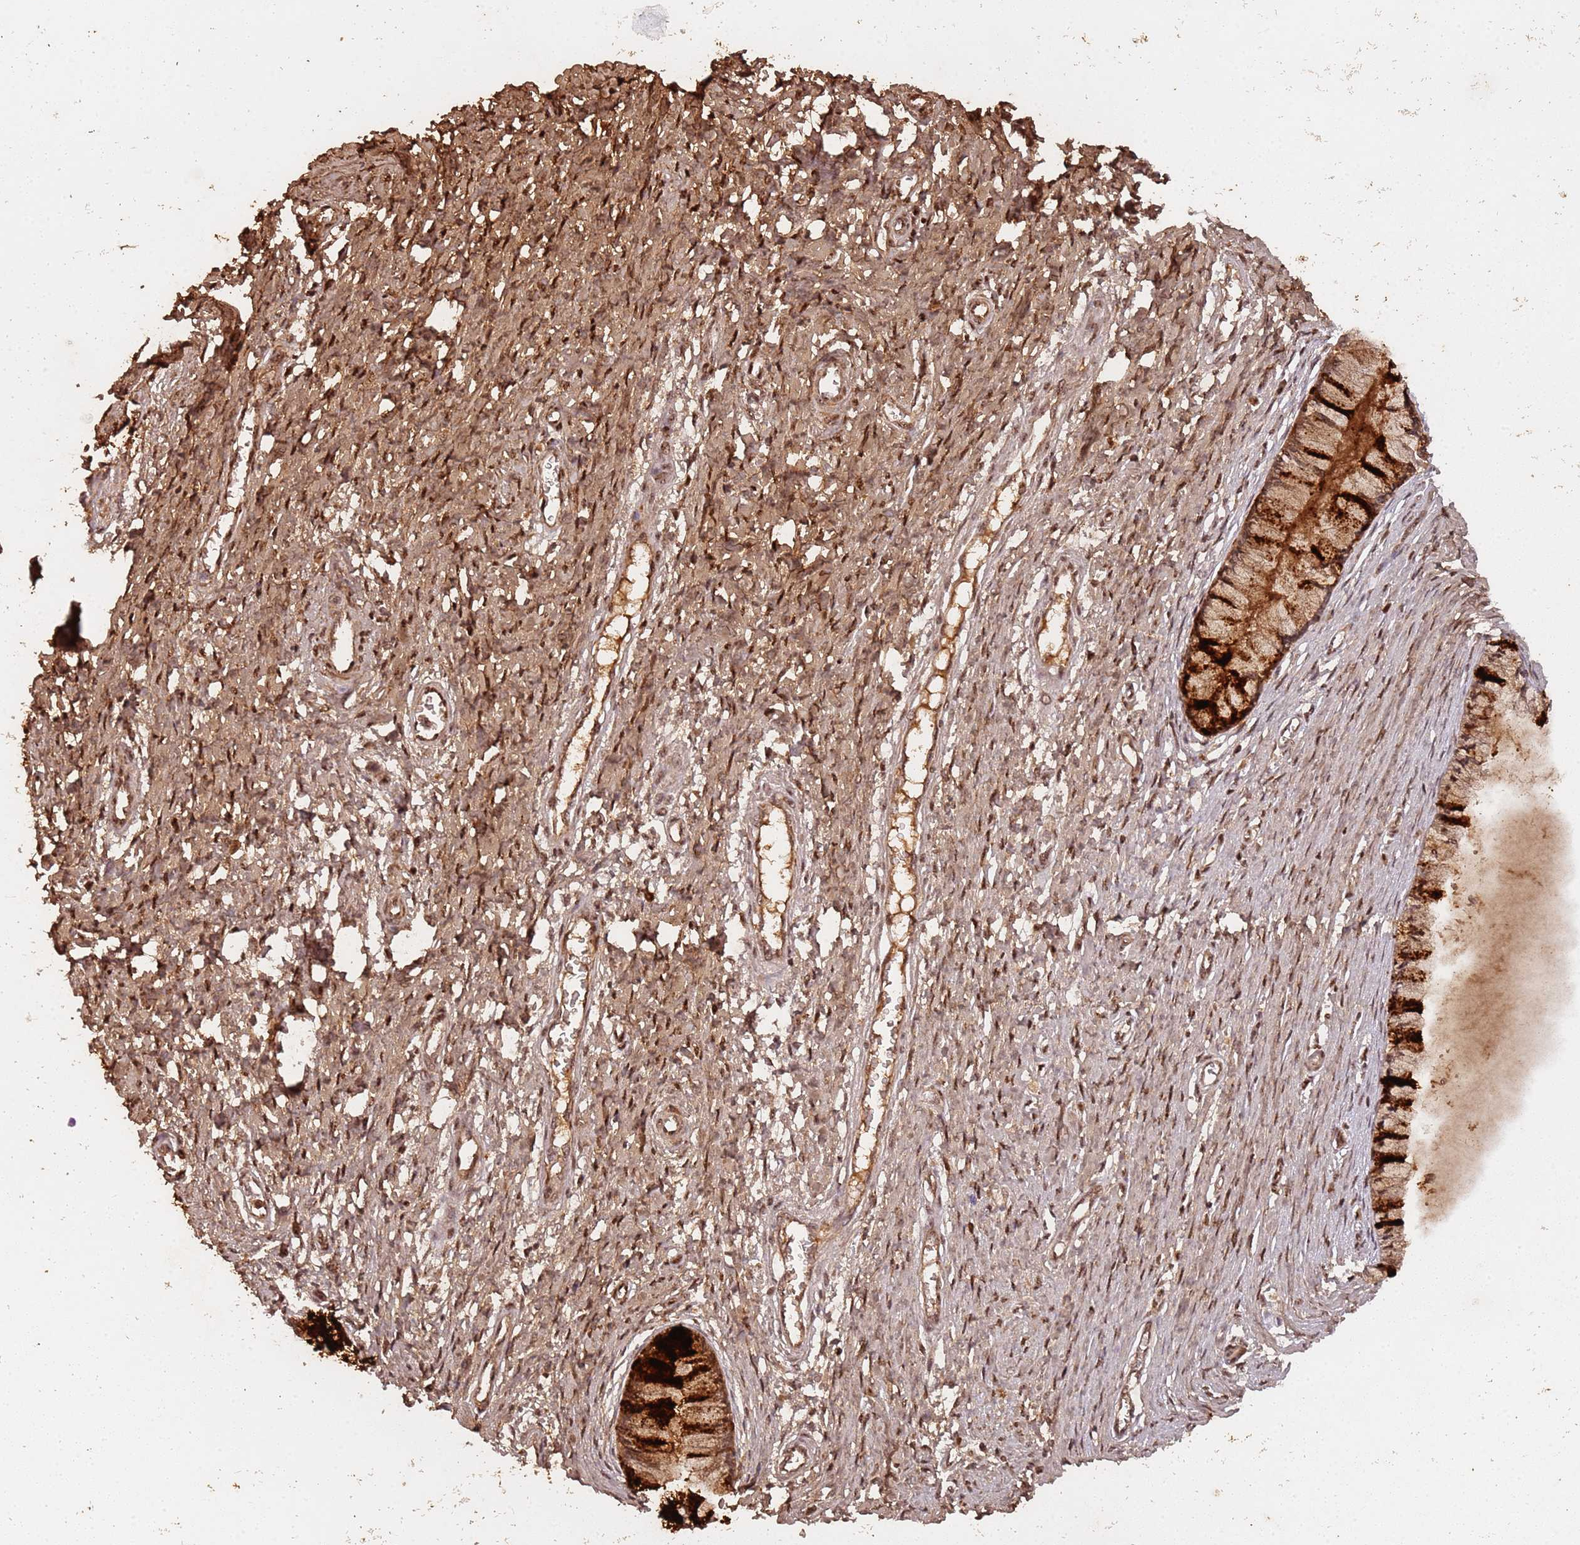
{"staining": {"intensity": "strong", "quantity": ">75%", "location": "cytoplasmic/membranous"}, "tissue": "cervix", "cell_type": "Glandular cells", "image_type": "normal", "snomed": [{"axis": "morphology", "description": "Normal tissue, NOS"}, {"axis": "topography", "description": "Cervix"}], "caption": "A photomicrograph of human cervix stained for a protein shows strong cytoplasmic/membranous brown staining in glandular cells. Nuclei are stained in blue.", "gene": "COL1A2", "patient": {"sex": "female", "age": 55}}